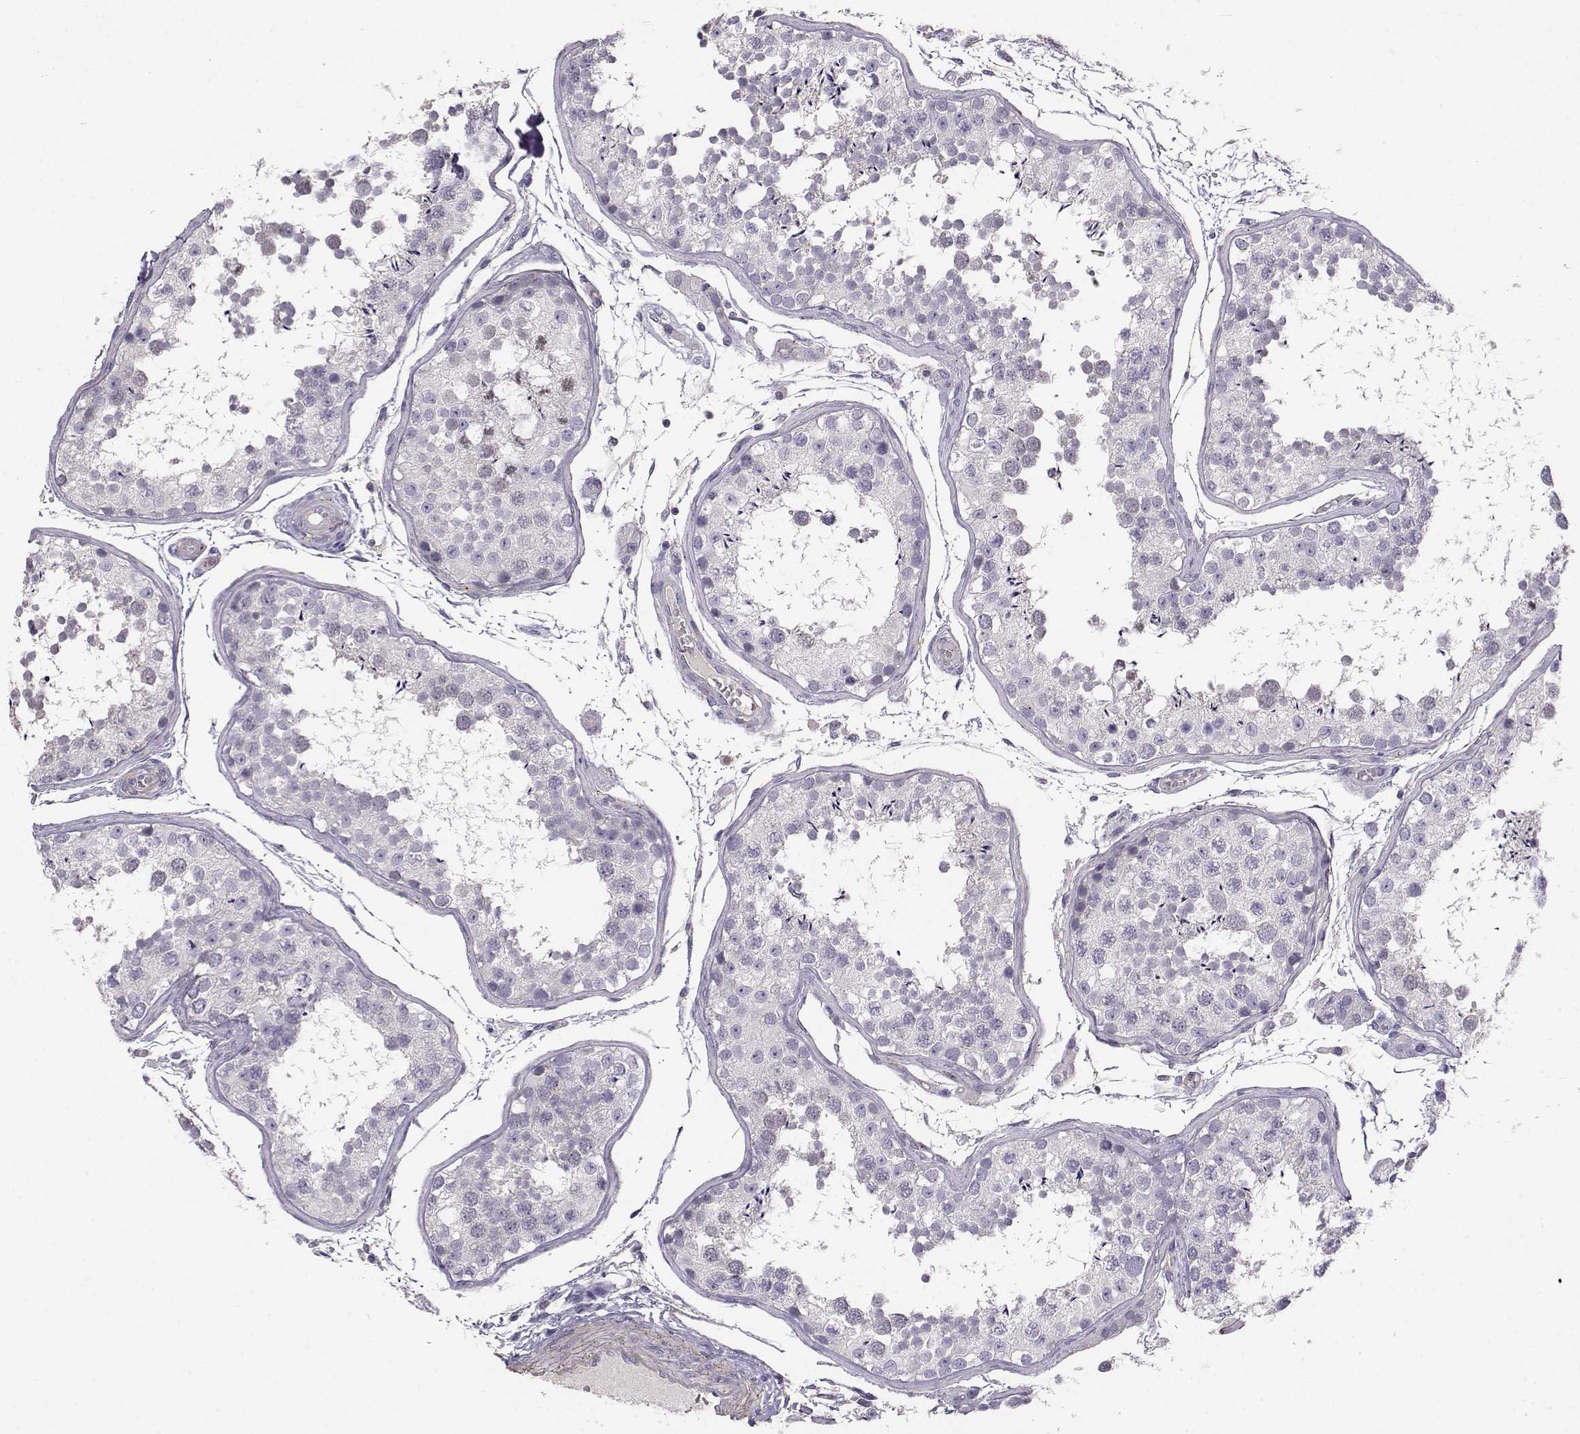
{"staining": {"intensity": "negative", "quantity": "none", "location": "none"}, "tissue": "testis", "cell_type": "Cells in seminiferous ducts", "image_type": "normal", "snomed": [{"axis": "morphology", "description": "Normal tissue, NOS"}, {"axis": "topography", "description": "Testis"}], "caption": "The photomicrograph reveals no significant expression in cells in seminiferous ducts of testis. (DAB immunohistochemistry (IHC) visualized using brightfield microscopy, high magnification).", "gene": "ENDOU", "patient": {"sex": "male", "age": 29}}